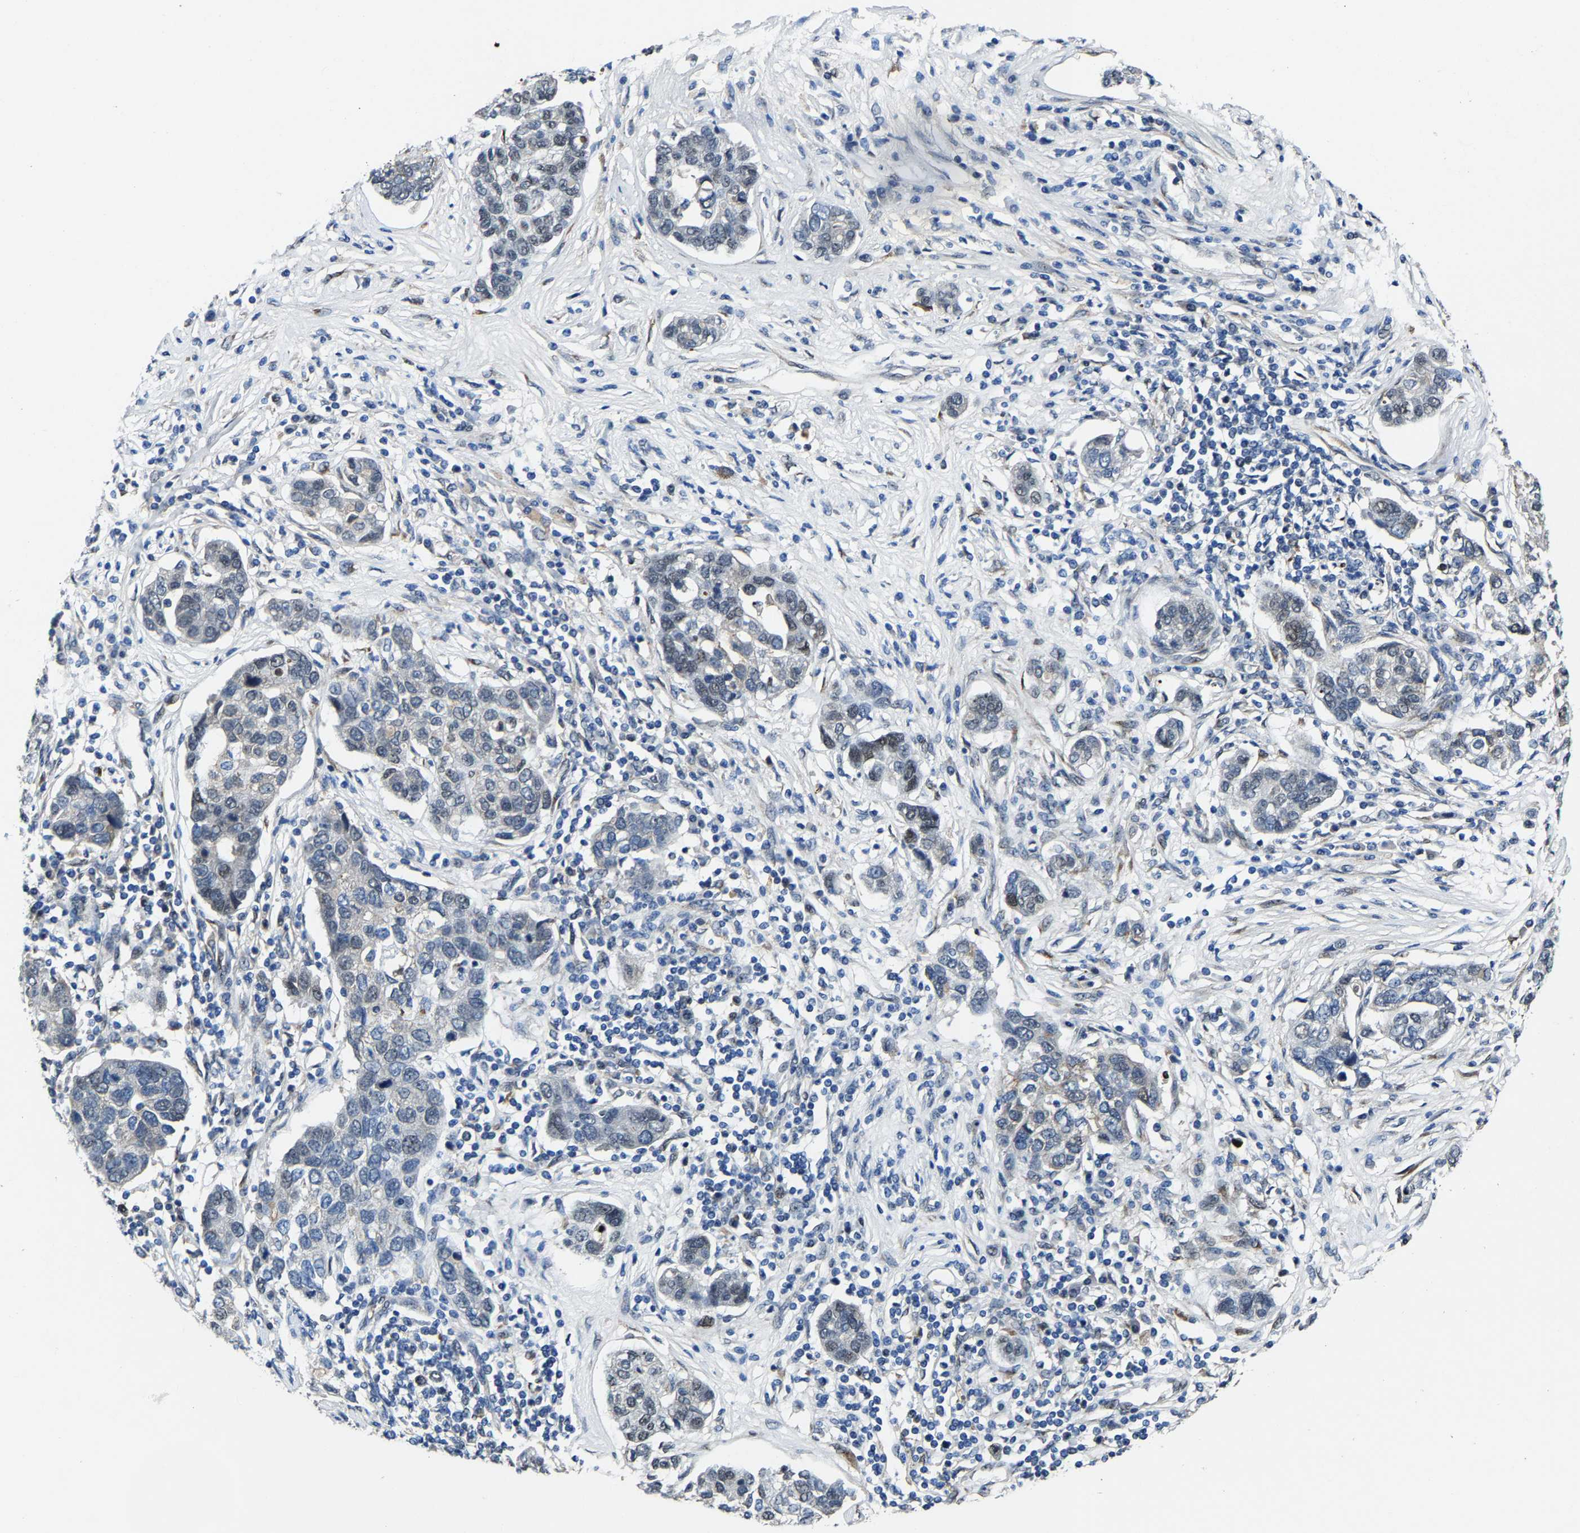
{"staining": {"intensity": "weak", "quantity": "<25%", "location": "nuclear"}, "tissue": "pancreatic cancer", "cell_type": "Tumor cells", "image_type": "cancer", "snomed": [{"axis": "morphology", "description": "Adenocarcinoma, NOS"}, {"axis": "topography", "description": "Pancreas"}], "caption": "Human adenocarcinoma (pancreatic) stained for a protein using immunohistochemistry demonstrates no staining in tumor cells.", "gene": "METTL1", "patient": {"sex": "female", "age": 61}}